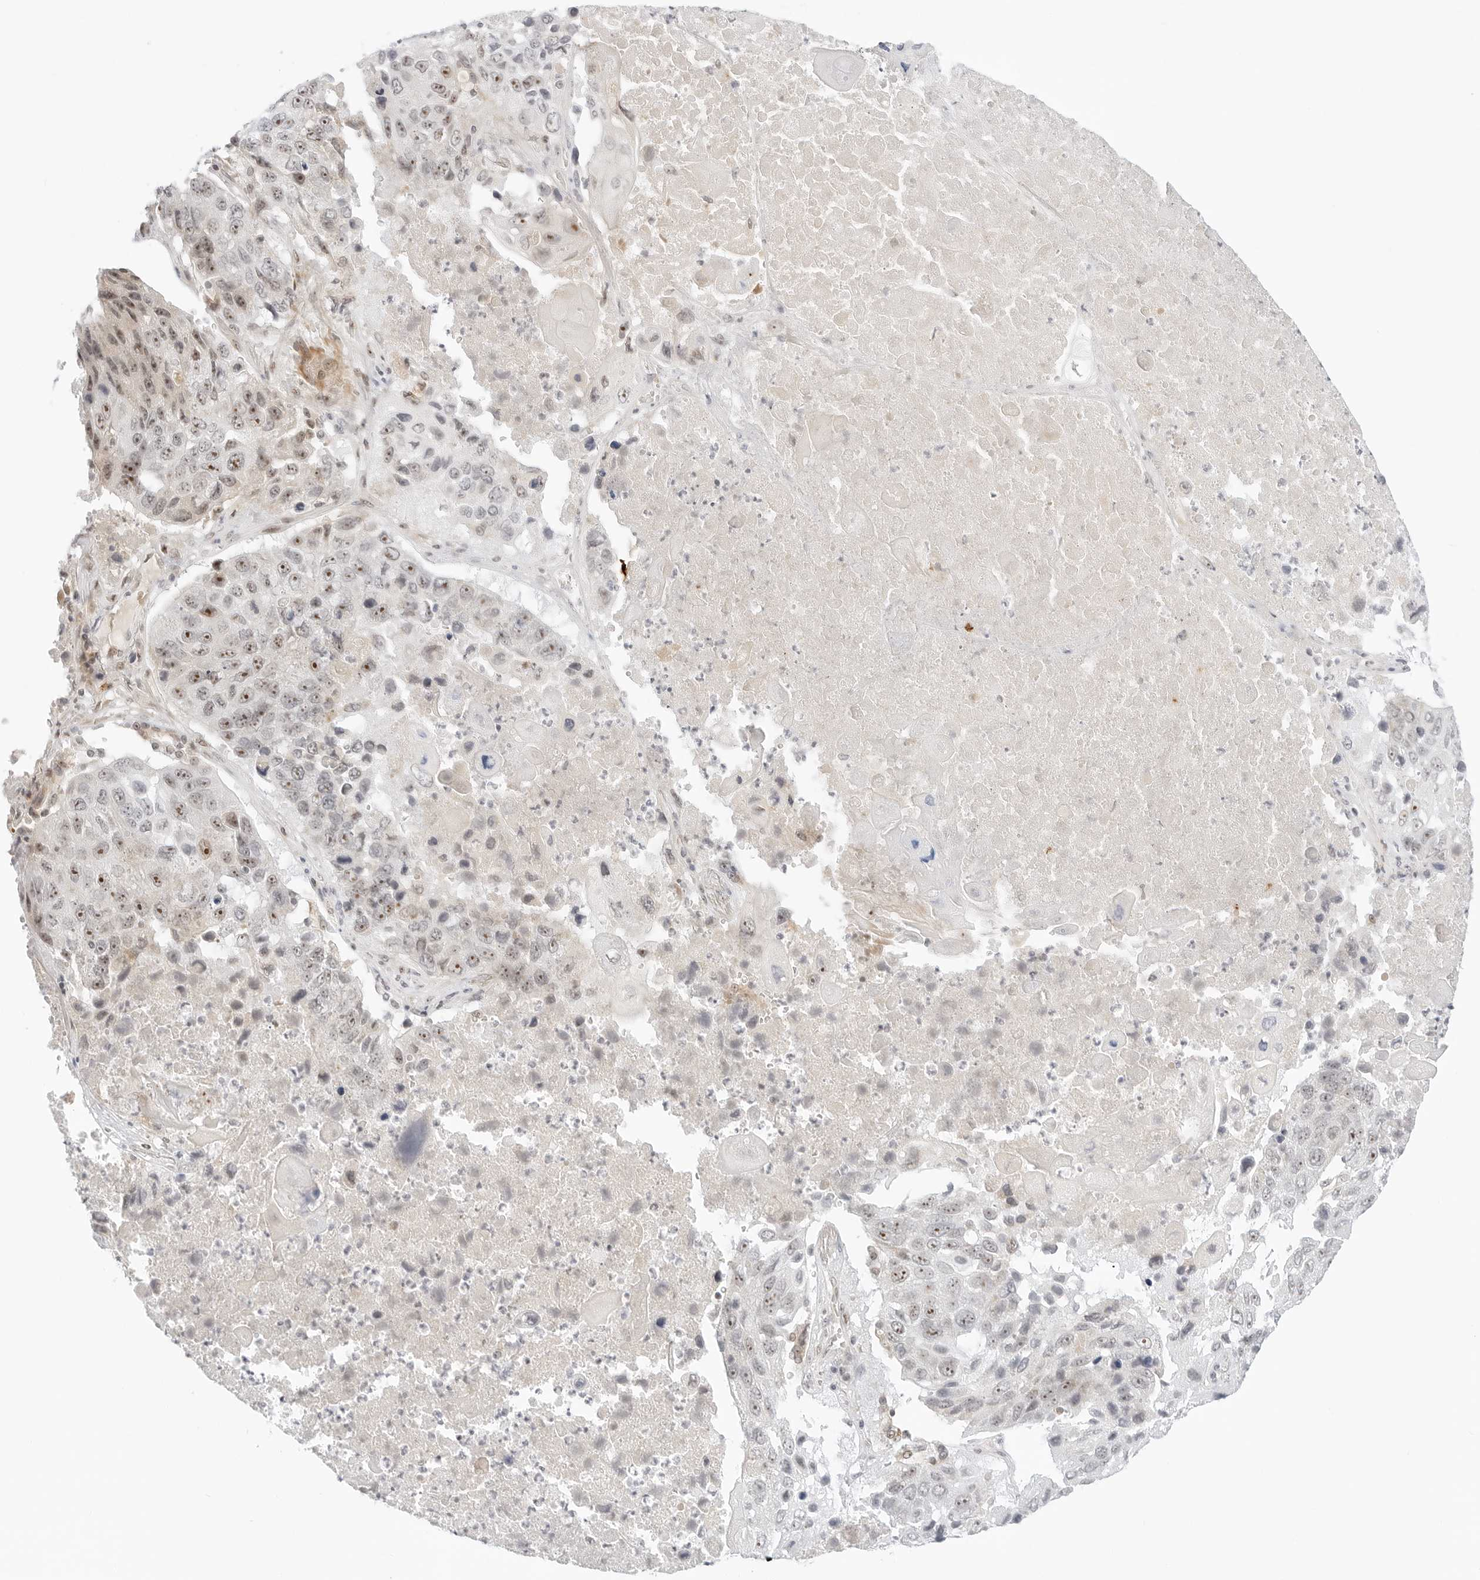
{"staining": {"intensity": "moderate", "quantity": ">75%", "location": "nuclear"}, "tissue": "lung cancer", "cell_type": "Tumor cells", "image_type": "cancer", "snomed": [{"axis": "morphology", "description": "Squamous cell carcinoma, NOS"}, {"axis": "topography", "description": "Lung"}], "caption": "Immunohistochemistry (IHC) photomicrograph of human lung cancer (squamous cell carcinoma) stained for a protein (brown), which demonstrates medium levels of moderate nuclear positivity in approximately >75% of tumor cells.", "gene": "HIPK3", "patient": {"sex": "male", "age": 61}}